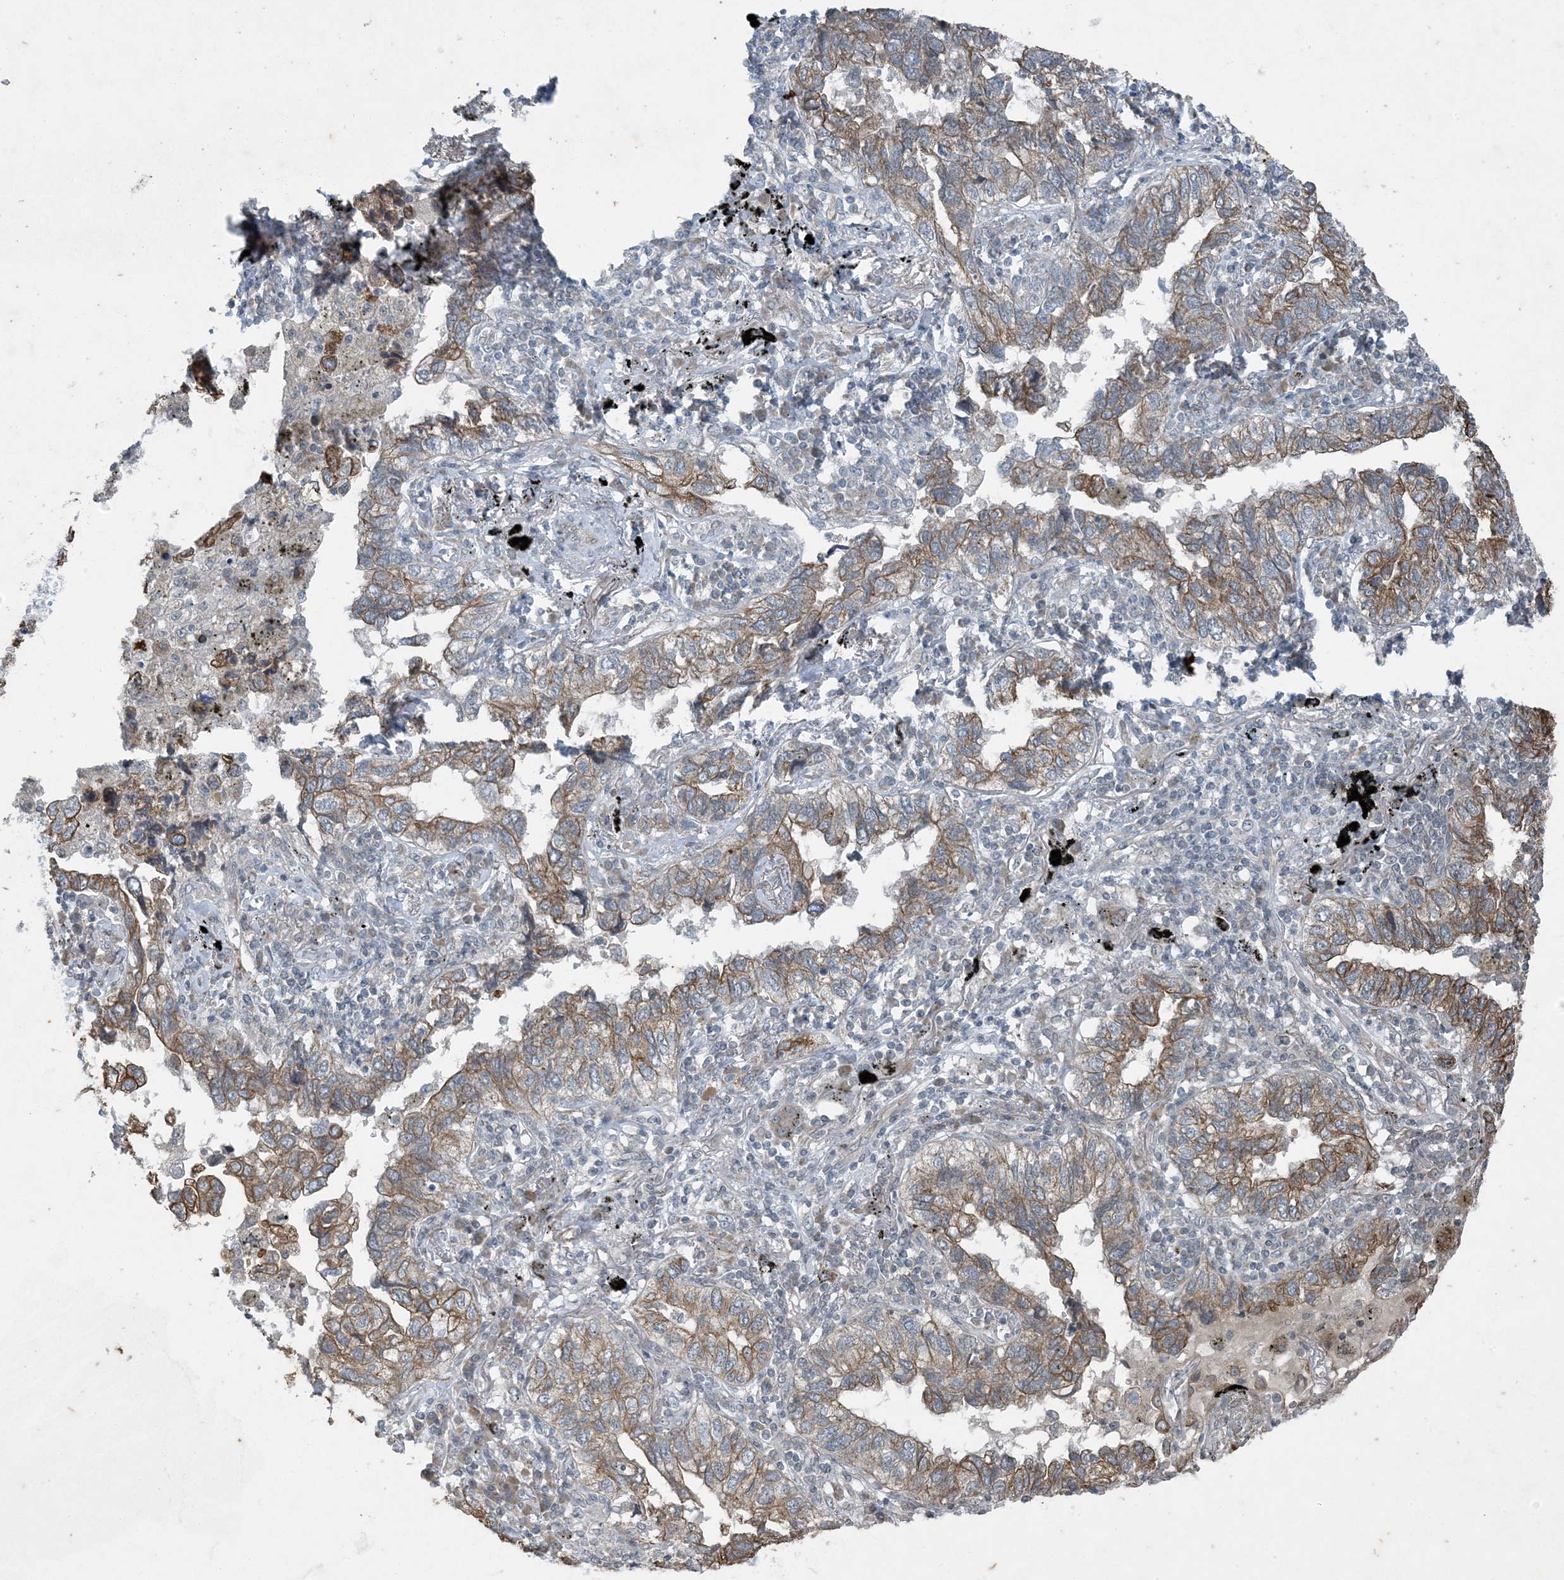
{"staining": {"intensity": "moderate", "quantity": ">75%", "location": "cytoplasmic/membranous"}, "tissue": "lung cancer", "cell_type": "Tumor cells", "image_type": "cancer", "snomed": [{"axis": "morphology", "description": "Adenocarcinoma, NOS"}, {"axis": "topography", "description": "Lung"}], "caption": "The photomicrograph shows immunohistochemical staining of lung cancer (adenocarcinoma). There is moderate cytoplasmic/membranous expression is seen in about >75% of tumor cells.", "gene": "PC", "patient": {"sex": "male", "age": 65}}